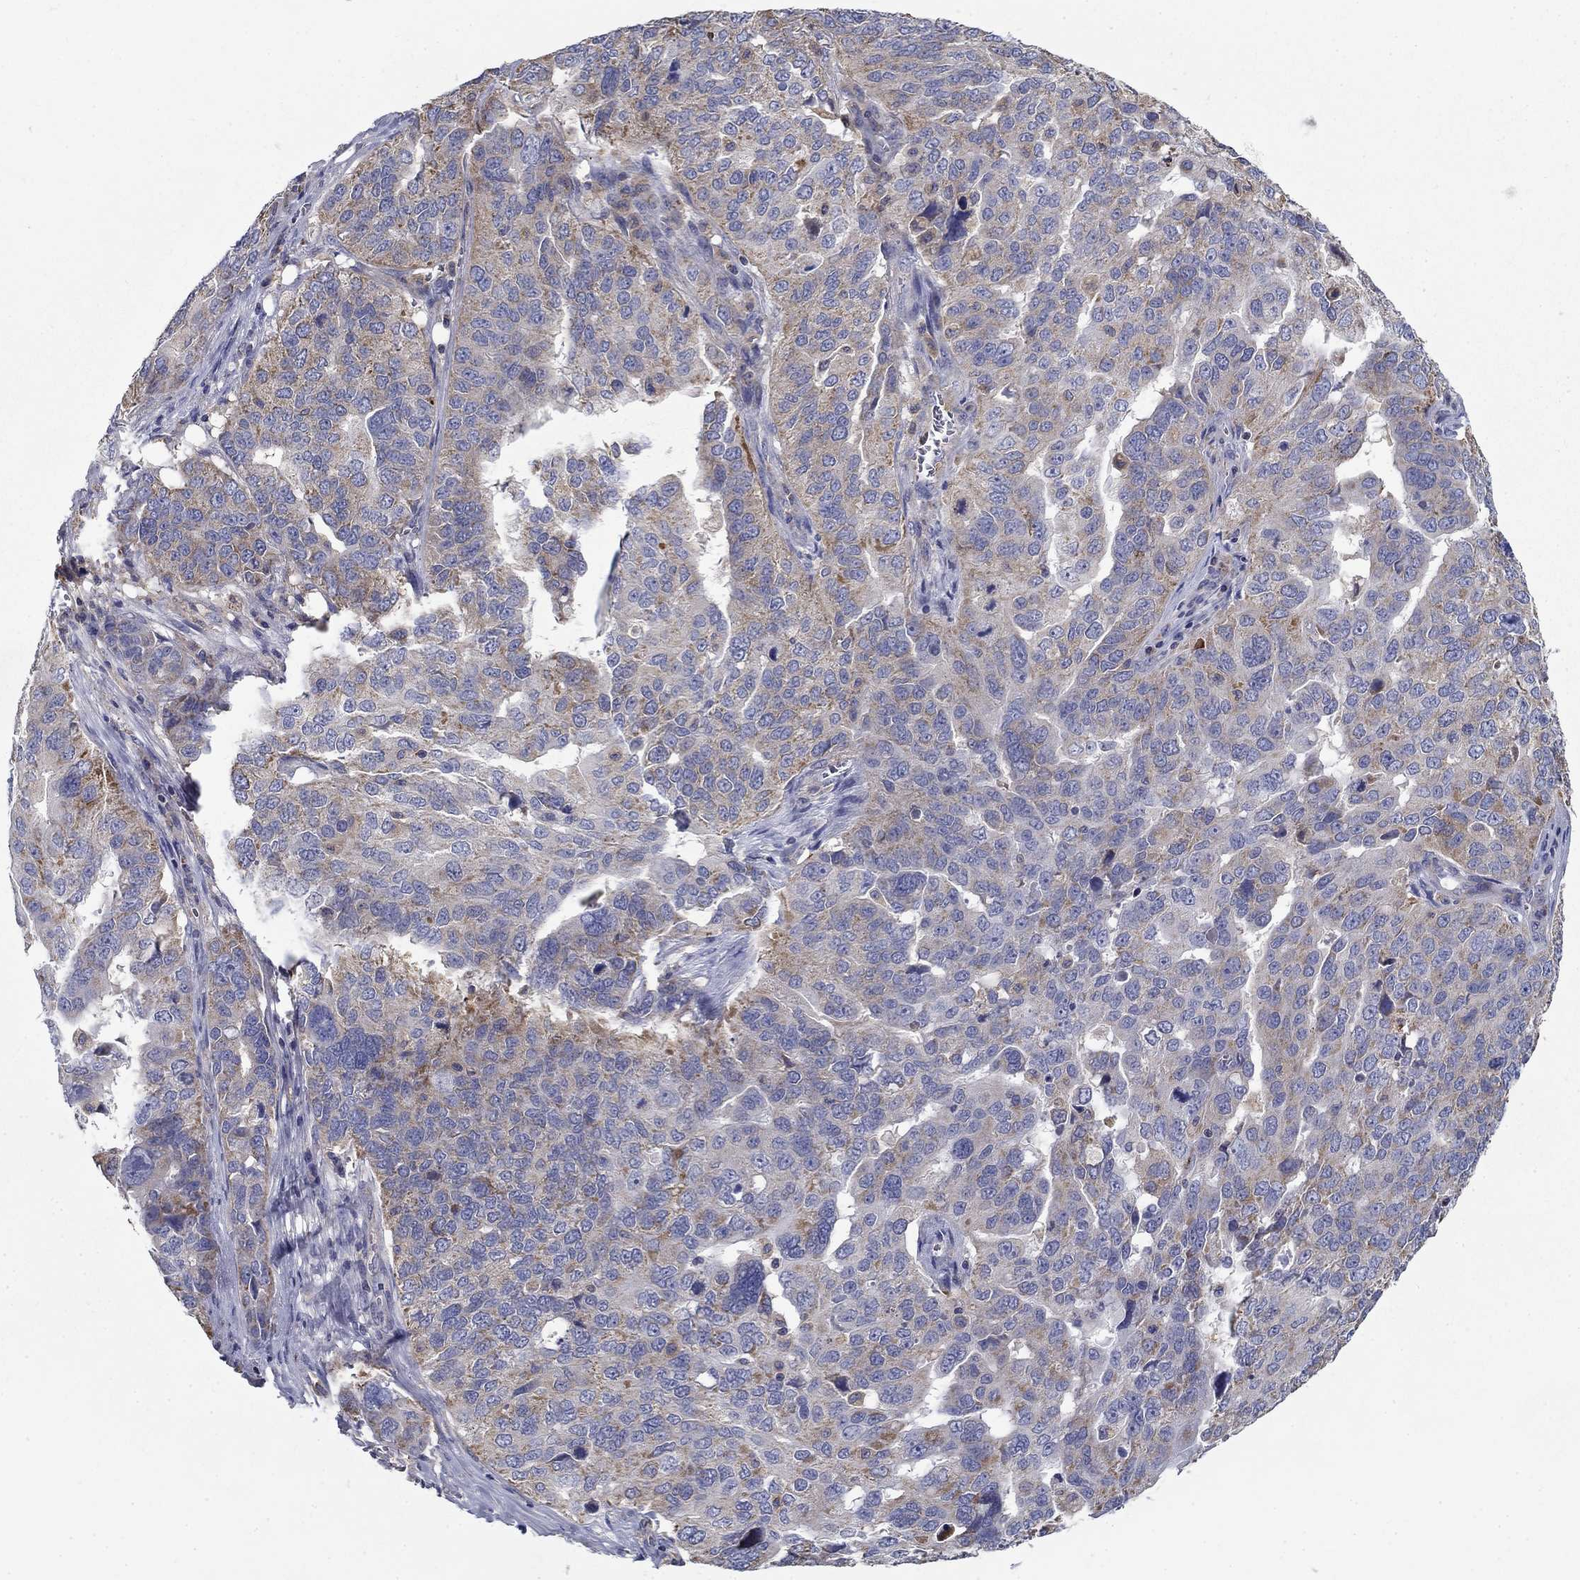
{"staining": {"intensity": "moderate", "quantity": "<25%", "location": "cytoplasmic/membranous"}, "tissue": "ovarian cancer", "cell_type": "Tumor cells", "image_type": "cancer", "snomed": [{"axis": "morphology", "description": "Carcinoma, endometroid"}, {"axis": "topography", "description": "Soft tissue"}, {"axis": "topography", "description": "Ovary"}], "caption": "Immunohistochemistry (IHC) image of neoplastic tissue: human ovarian cancer stained using IHC reveals low levels of moderate protein expression localized specifically in the cytoplasmic/membranous of tumor cells, appearing as a cytoplasmic/membranous brown color.", "gene": "NME5", "patient": {"sex": "female", "age": 52}}